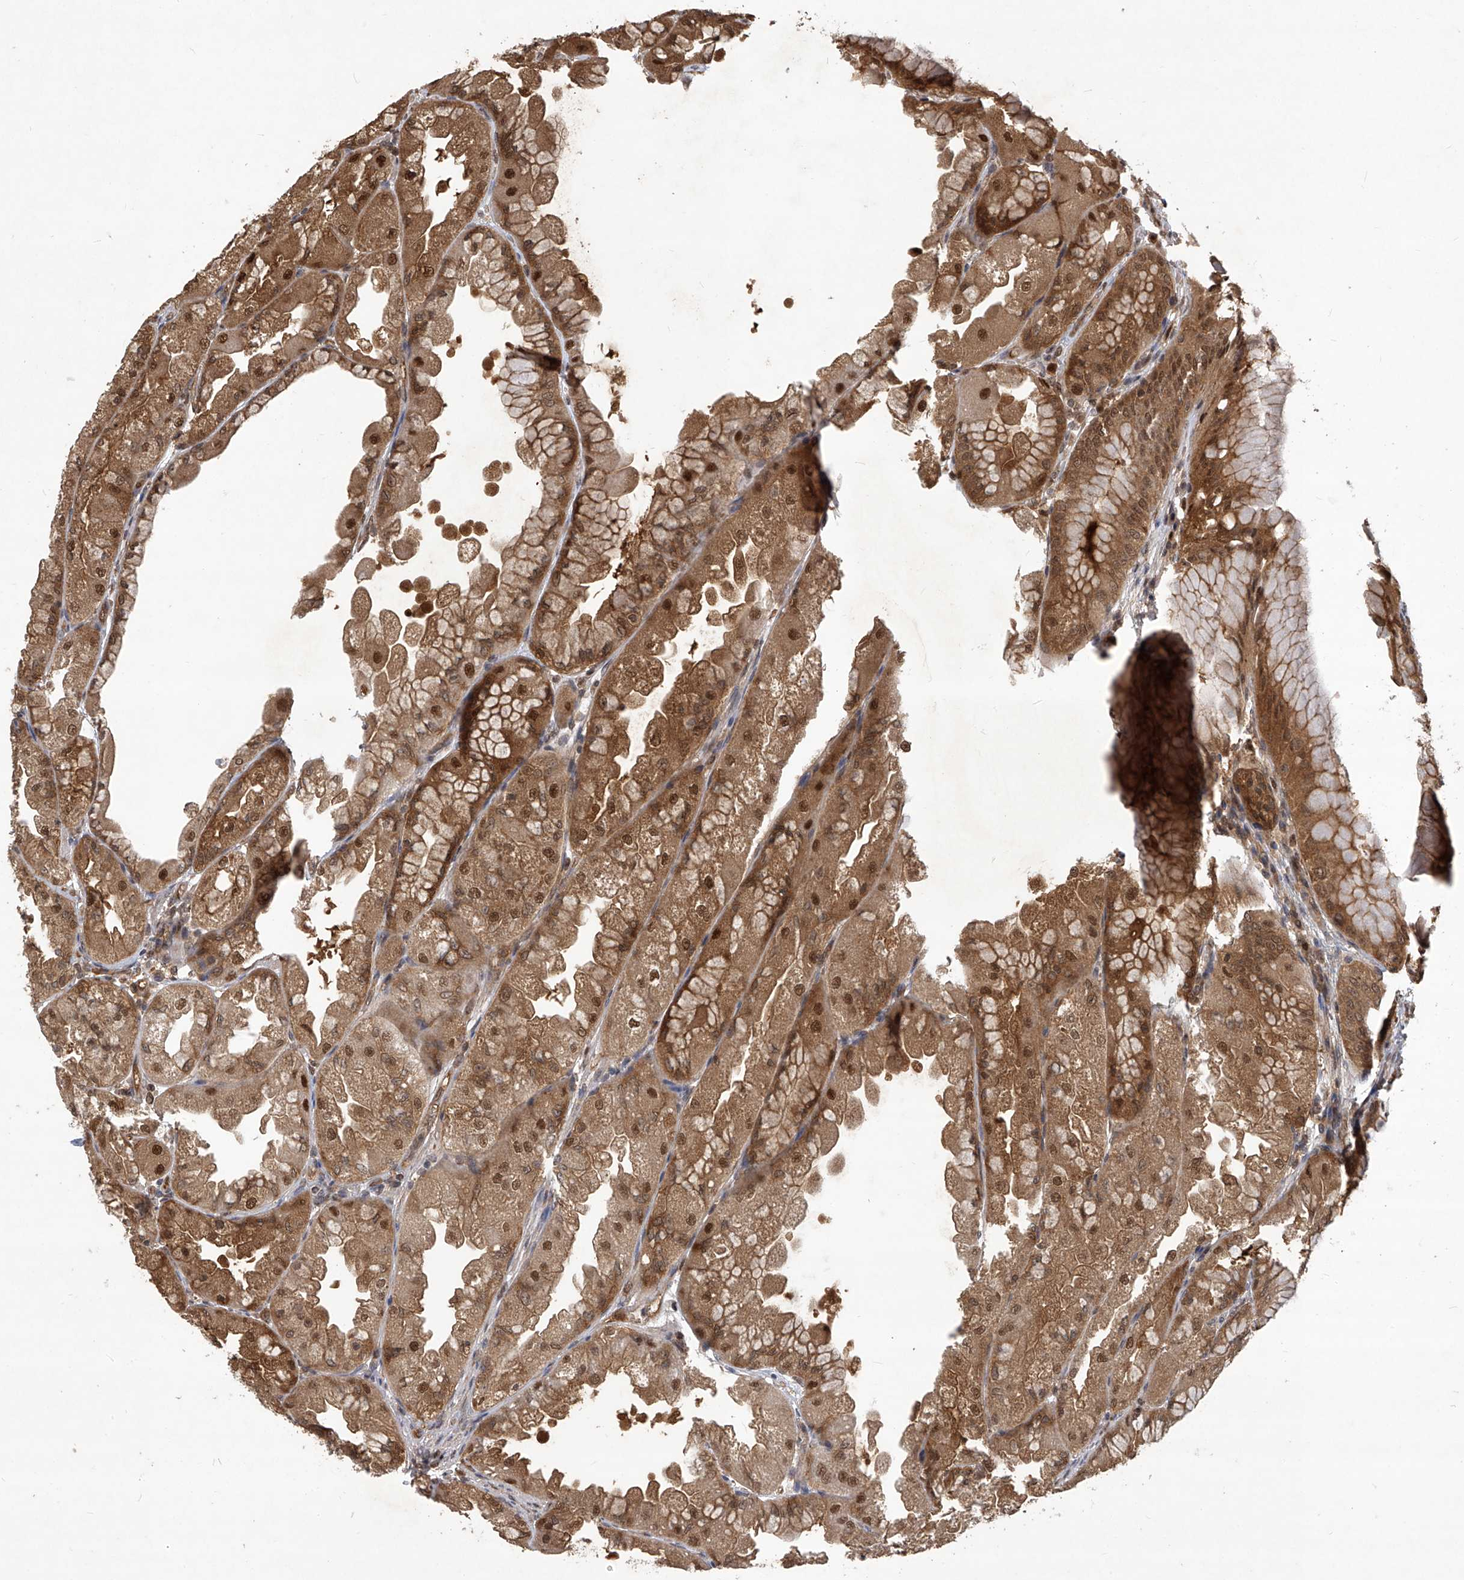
{"staining": {"intensity": "strong", "quantity": ">75%", "location": "cytoplasmic/membranous,nuclear"}, "tissue": "stomach", "cell_type": "Glandular cells", "image_type": "normal", "snomed": [{"axis": "morphology", "description": "Normal tissue, NOS"}, {"axis": "topography", "description": "Stomach, upper"}], "caption": "Protein staining exhibits strong cytoplasmic/membranous,nuclear expression in approximately >75% of glandular cells in benign stomach.", "gene": "PSMB1", "patient": {"sex": "male", "age": 47}}